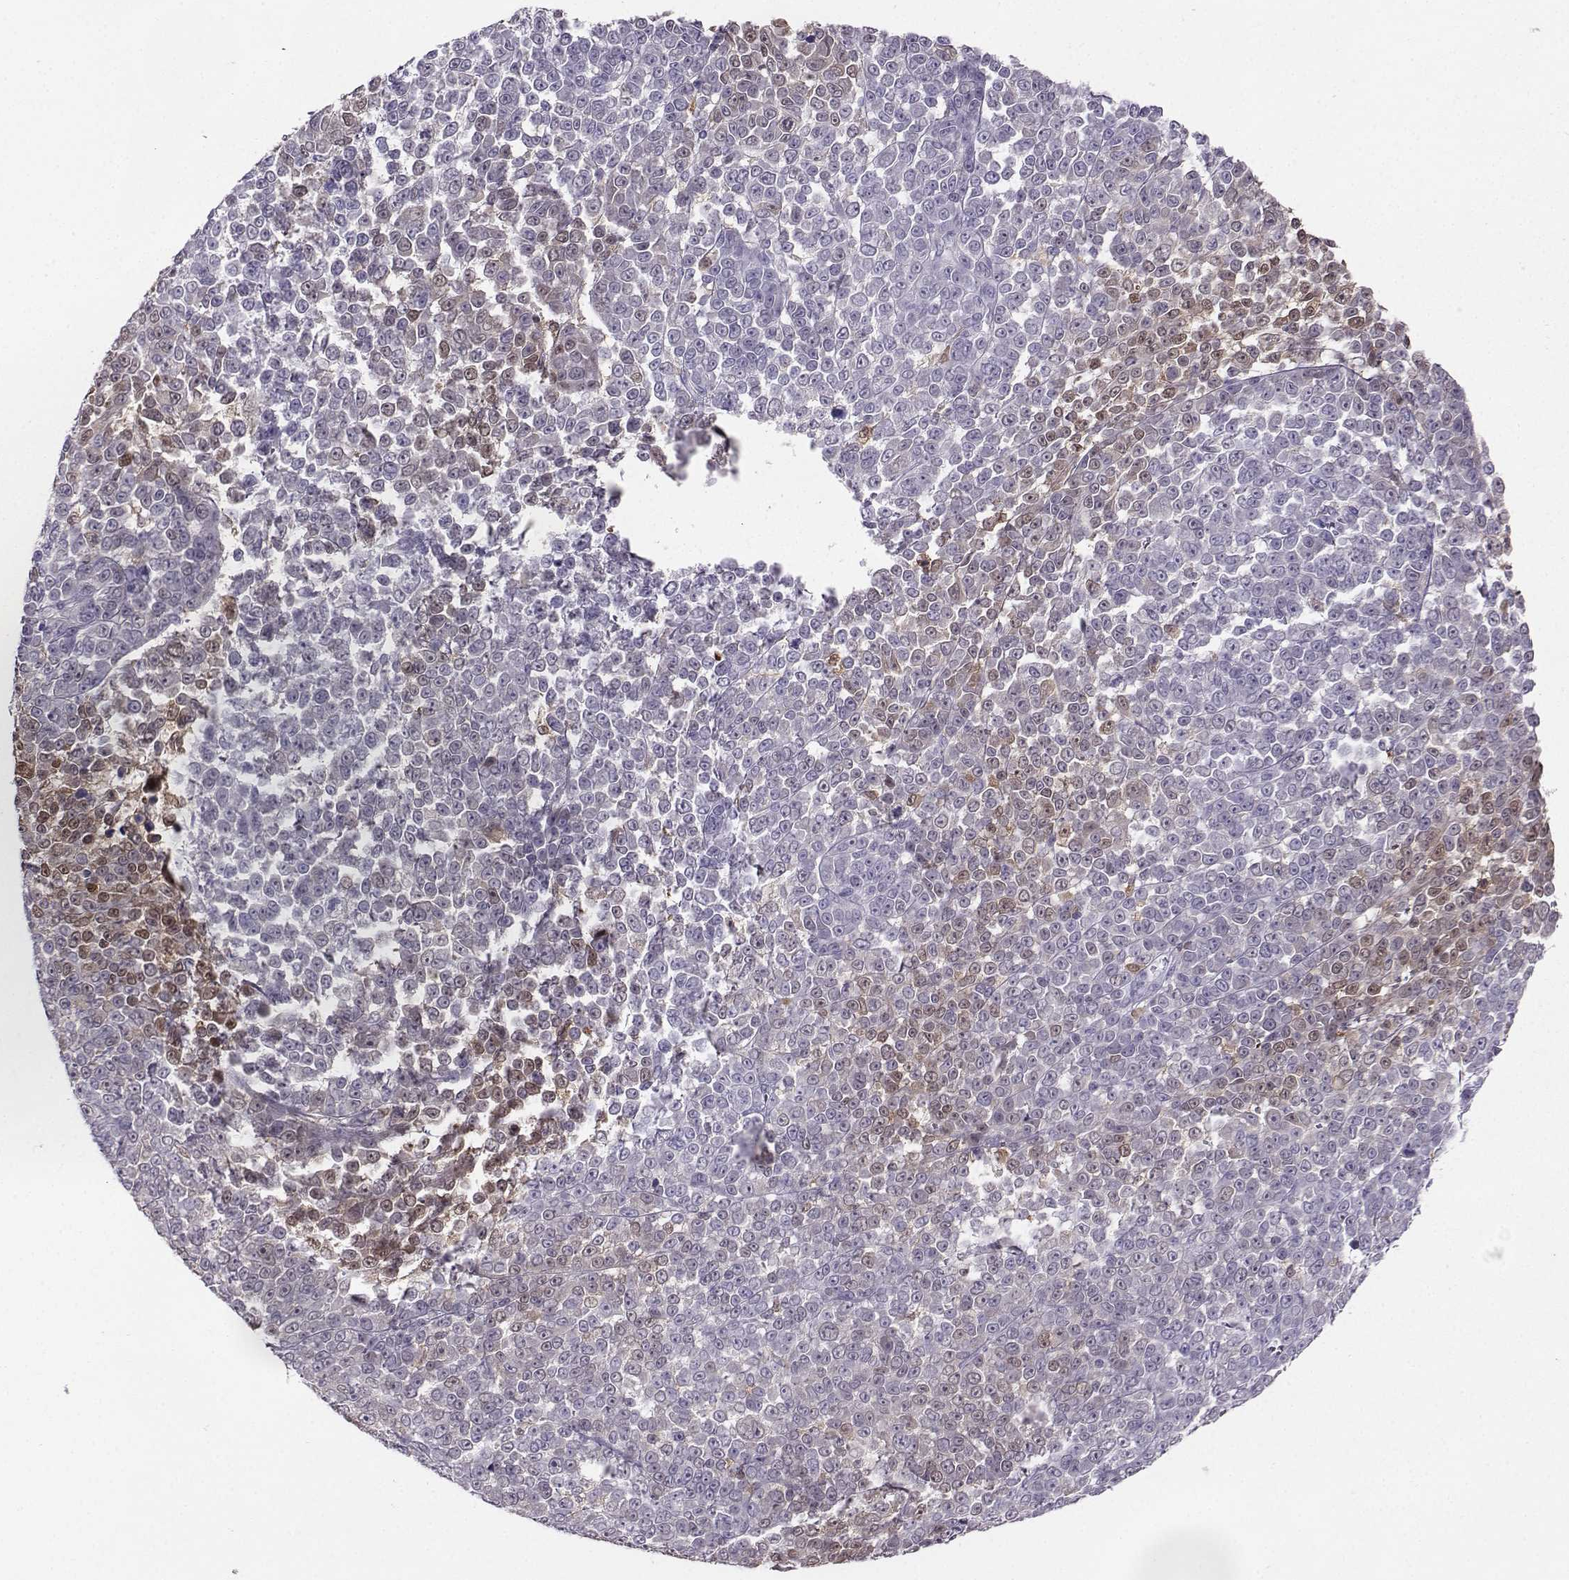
{"staining": {"intensity": "weak", "quantity": "<25%", "location": "nuclear"}, "tissue": "melanoma", "cell_type": "Tumor cells", "image_type": "cancer", "snomed": [{"axis": "morphology", "description": "Malignant melanoma, NOS"}, {"axis": "topography", "description": "Skin"}], "caption": "This is an immunohistochemistry (IHC) photomicrograph of malignant melanoma. There is no staining in tumor cells.", "gene": "PGK1", "patient": {"sex": "female", "age": 95}}